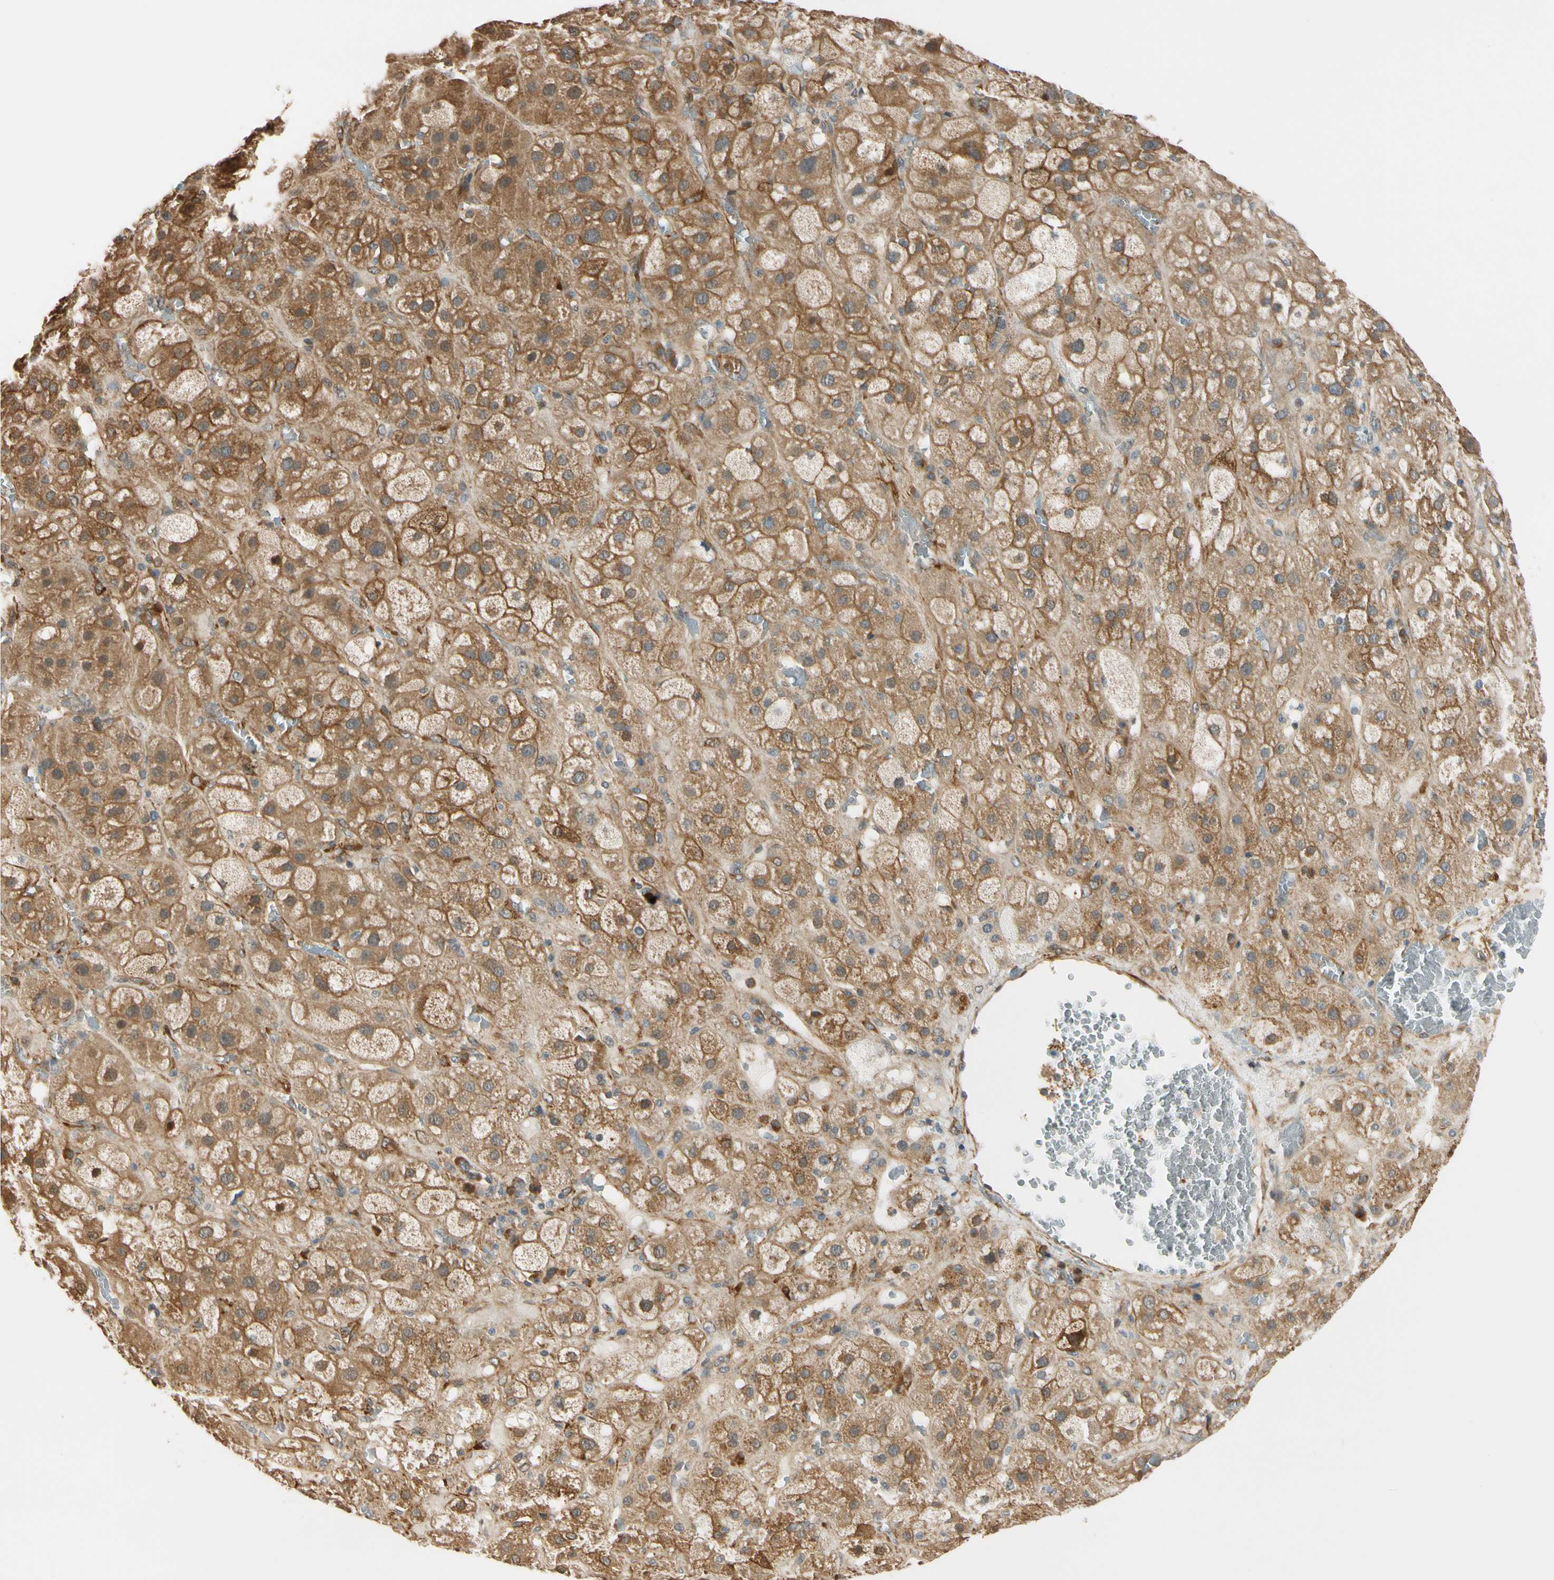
{"staining": {"intensity": "moderate", "quantity": ">75%", "location": "cytoplasmic/membranous"}, "tissue": "adrenal gland", "cell_type": "Glandular cells", "image_type": "normal", "snomed": [{"axis": "morphology", "description": "Normal tissue, NOS"}, {"axis": "topography", "description": "Adrenal gland"}], "caption": "Adrenal gland stained for a protein (brown) displays moderate cytoplasmic/membranous positive positivity in about >75% of glandular cells.", "gene": "RASGRF1", "patient": {"sex": "female", "age": 47}}